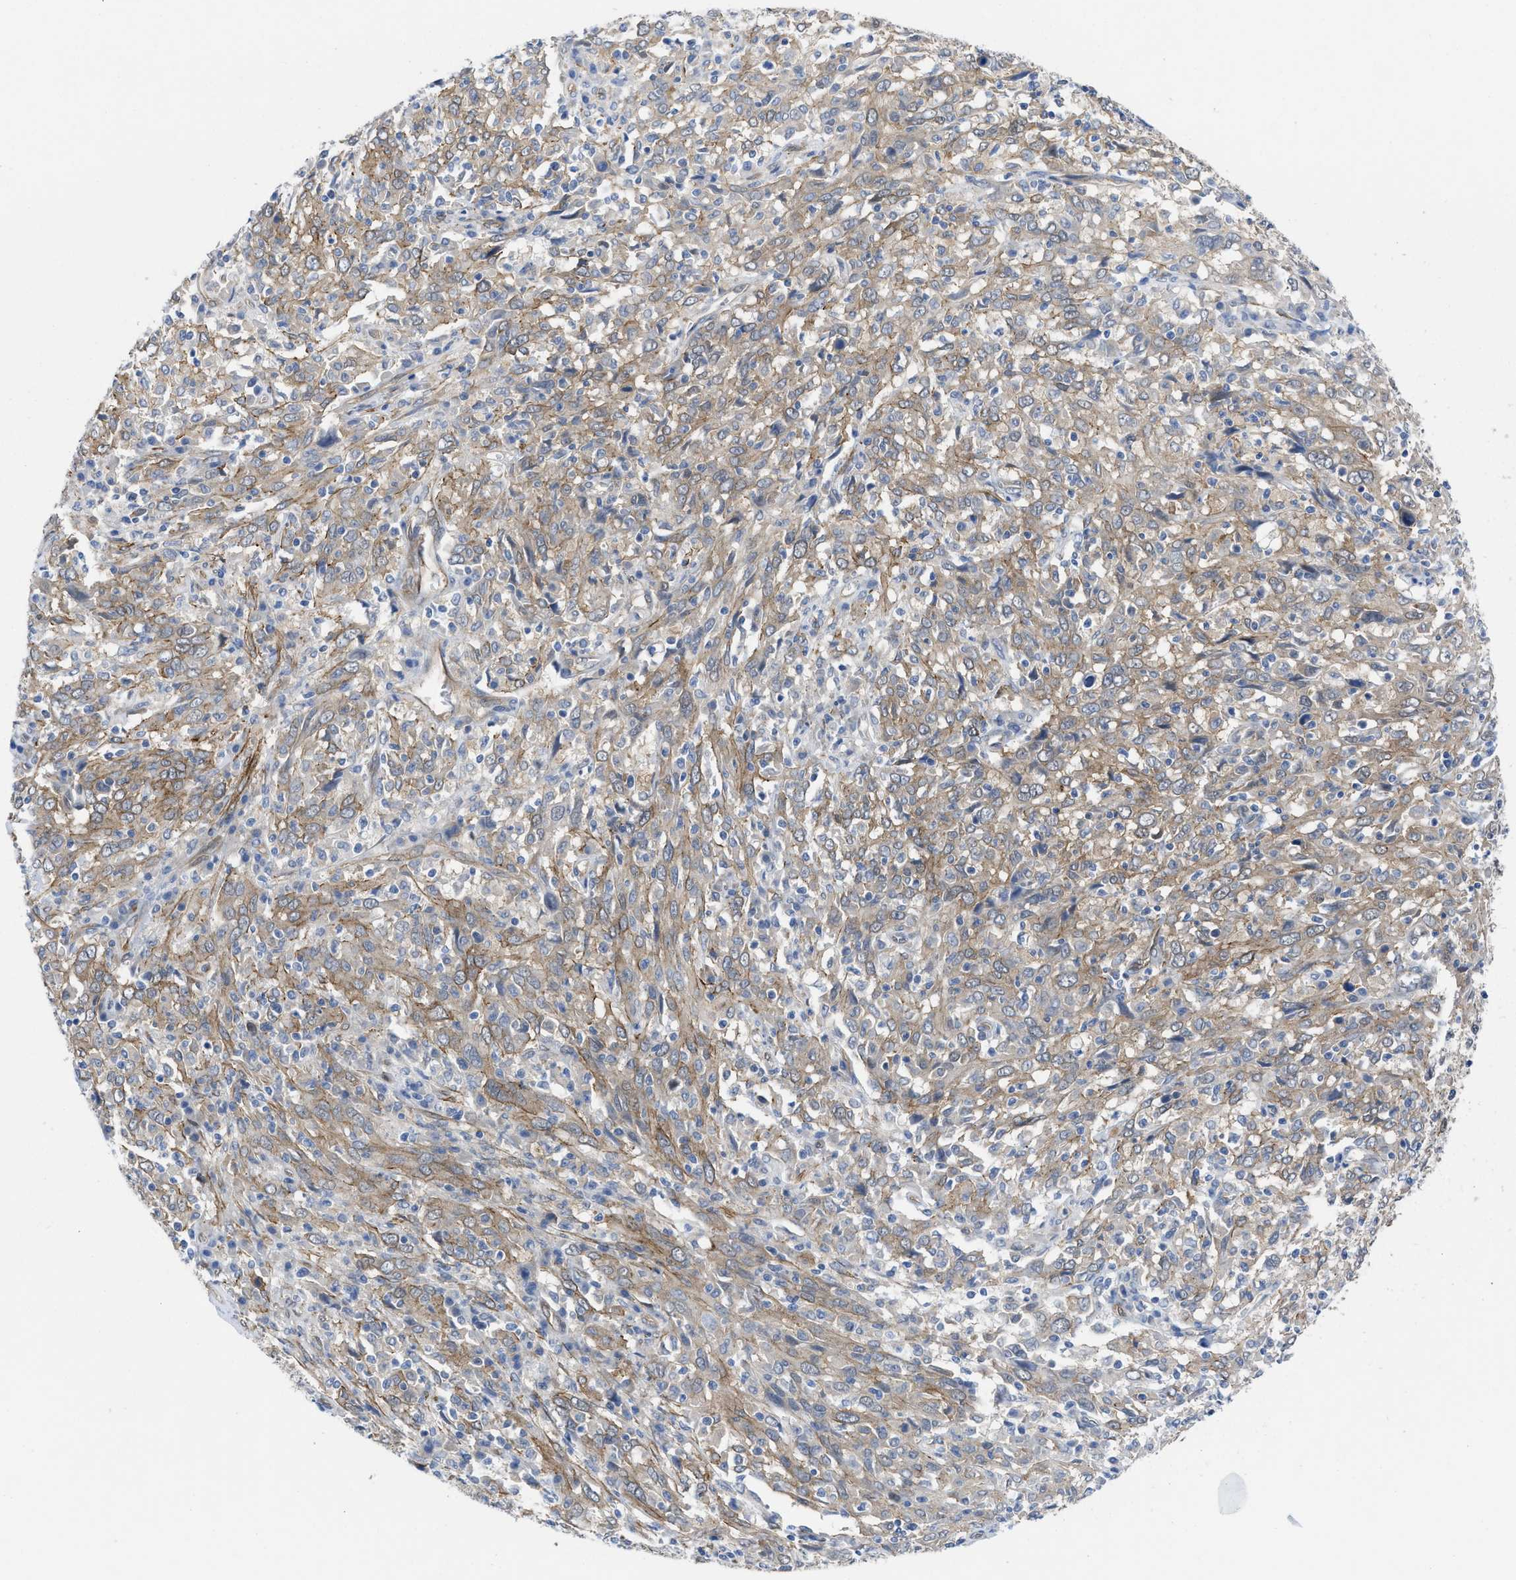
{"staining": {"intensity": "weak", "quantity": ">75%", "location": "cytoplasmic/membranous"}, "tissue": "cervical cancer", "cell_type": "Tumor cells", "image_type": "cancer", "snomed": [{"axis": "morphology", "description": "Squamous cell carcinoma, NOS"}, {"axis": "topography", "description": "Cervix"}], "caption": "Immunohistochemical staining of human cervical cancer displays low levels of weak cytoplasmic/membranous positivity in approximately >75% of tumor cells.", "gene": "PDLIM5", "patient": {"sex": "female", "age": 46}}